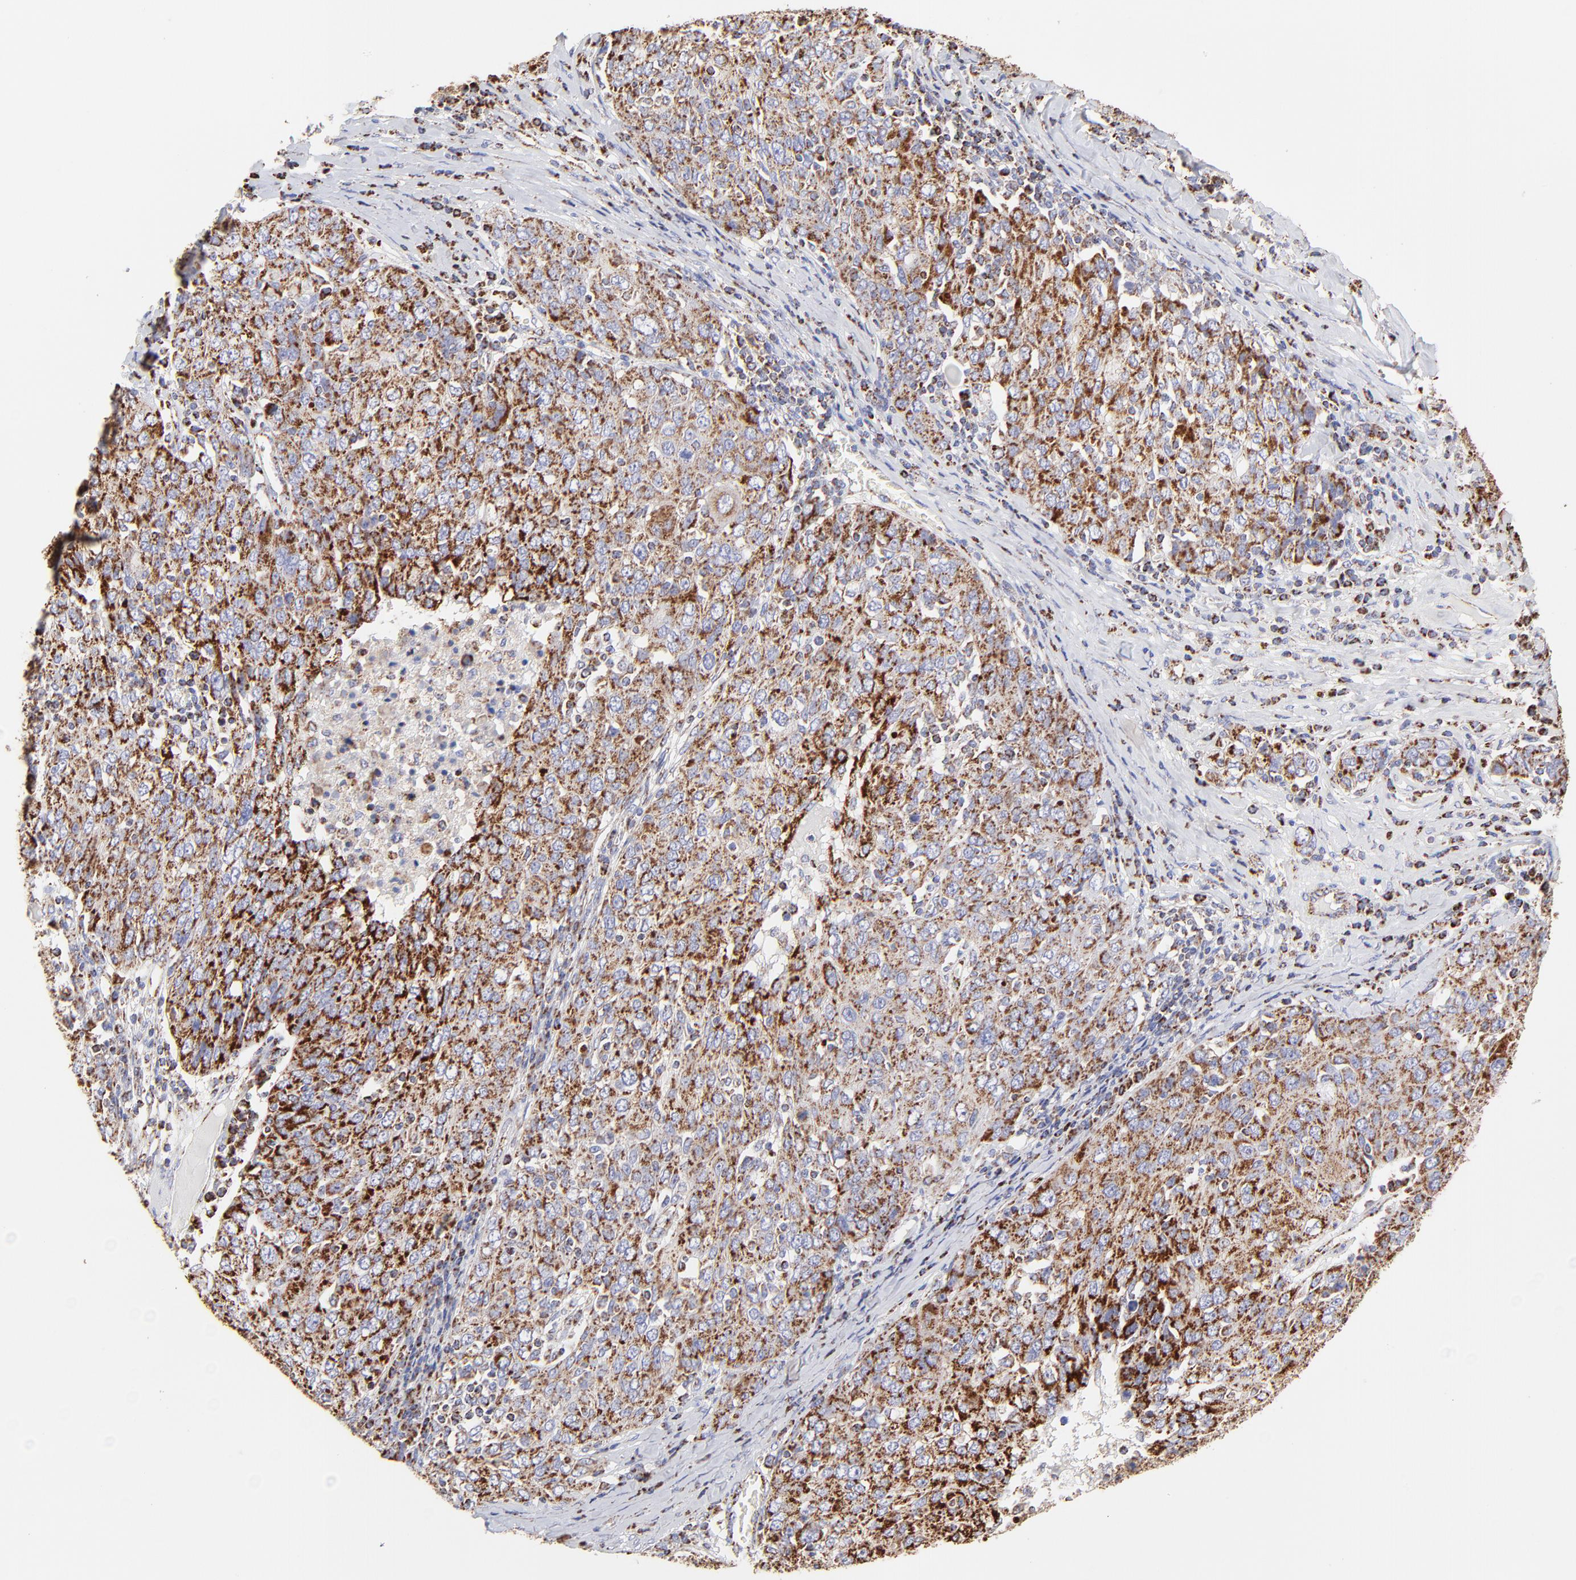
{"staining": {"intensity": "strong", "quantity": ">75%", "location": "cytoplasmic/membranous"}, "tissue": "ovarian cancer", "cell_type": "Tumor cells", "image_type": "cancer", "snomed": [{"axis": "morphology", "description": "Carcinoma, endometroid"}, {"axis": "topography", "description": "Ovary"}], "caption": "Immunohistochemistry (IHC) of ovarian cancer reveals high levels of strong cytoplasmic/membranous positivity in about >75% of tumor cells.", "gene": "ECH1", "patient": {"sex": "female", "age": 50}}